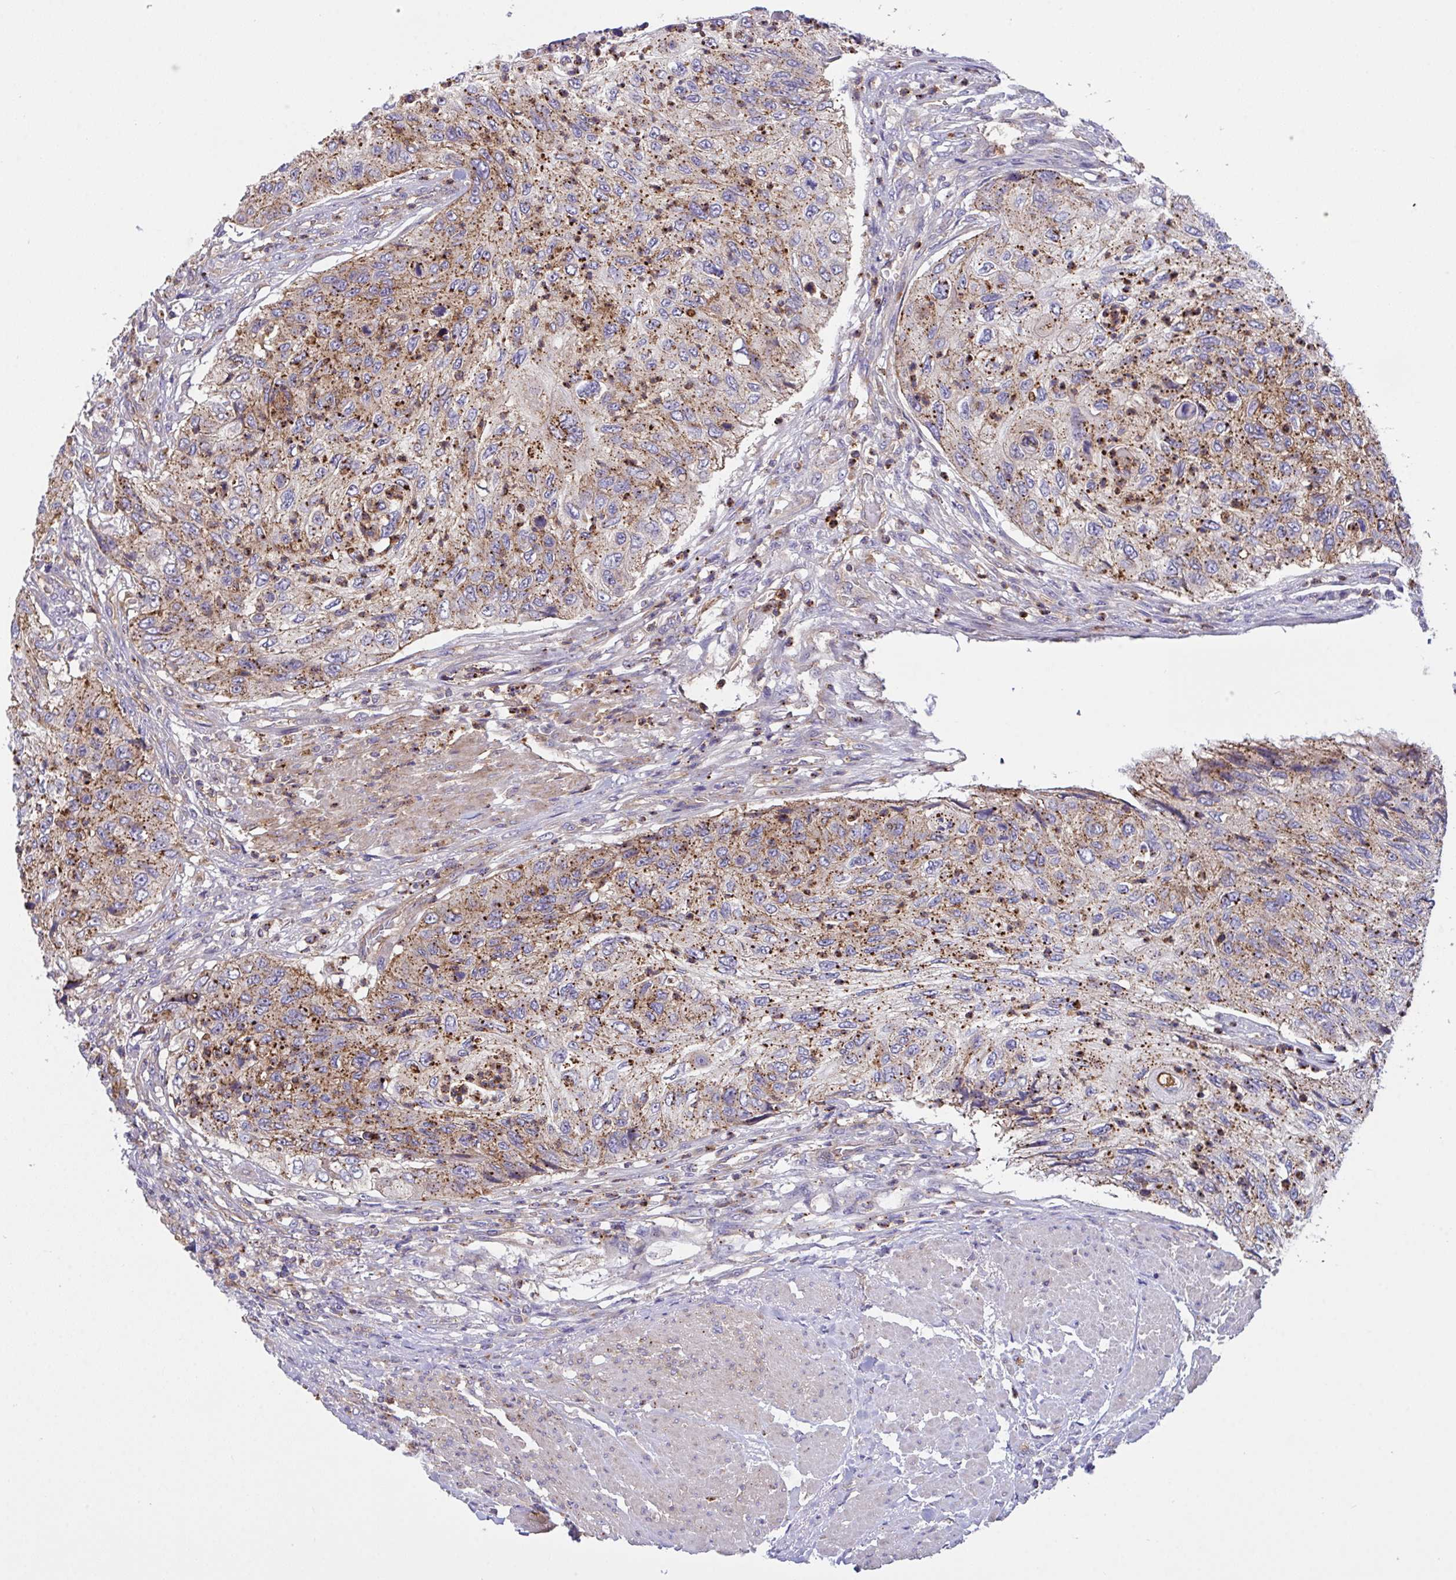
{"staining": {"intensity": "moderate", "quantity": ">75%", "location": "cytoplasmic/membranous"}, "tissue": "urothelial cancer", "cell_type": "Tumor cells", "image_type": "cancer", "snomed": [{"axis": "morphology", "description": "Urothelial carcinoma, High grade"}, {"axis": "topography", "description": "Urinary bladder"}], "caption": "Urothelial cancer tissue reveals moderate cytoplasmic/membranous positivity in about >75% of tumor cells", "gene": "C4orf36", "patient": {"sex": "female", "age": 60}}